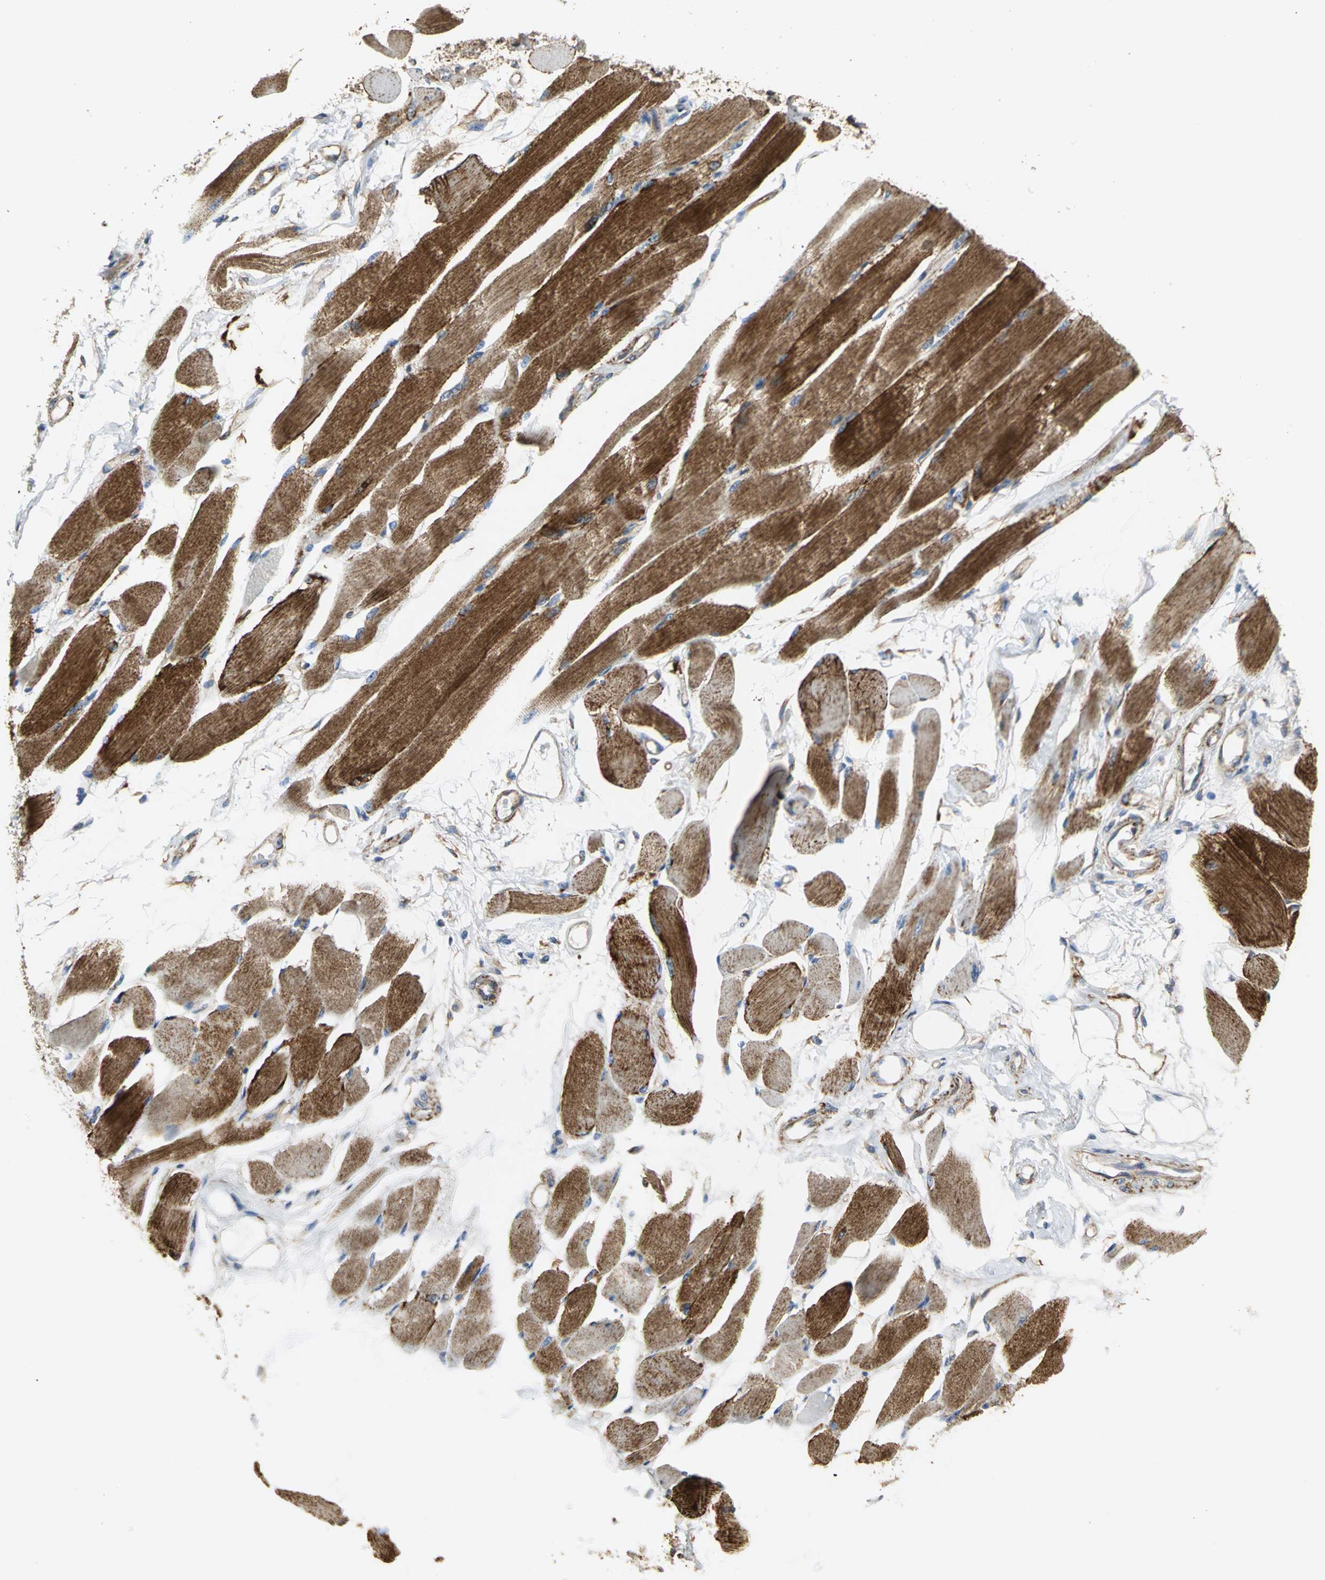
{"staining": {"intensity": "strong", "quantity": ">75%", "location": "cytoplasmic/membranous"}, "tissue": "skeletal muscle", "cell_type": "Myocytes", "image_type": "normal", "snomed": [{"axis": "morphology", "description": "Normal tissue, NOS"}, {"axis": "topography", "description": "Skeletal muscle"}, {"axis": "topography", "description": "Peripheral nerve tissue"}], "caption": "This is a photomicrograph of IHC staining of normal skeletal muscle, which shows strong staining in the cytoplasmic/membranous of myocytes.", "gene": "NDUFB5", "patient": {"sex": "female", "age": 84}}